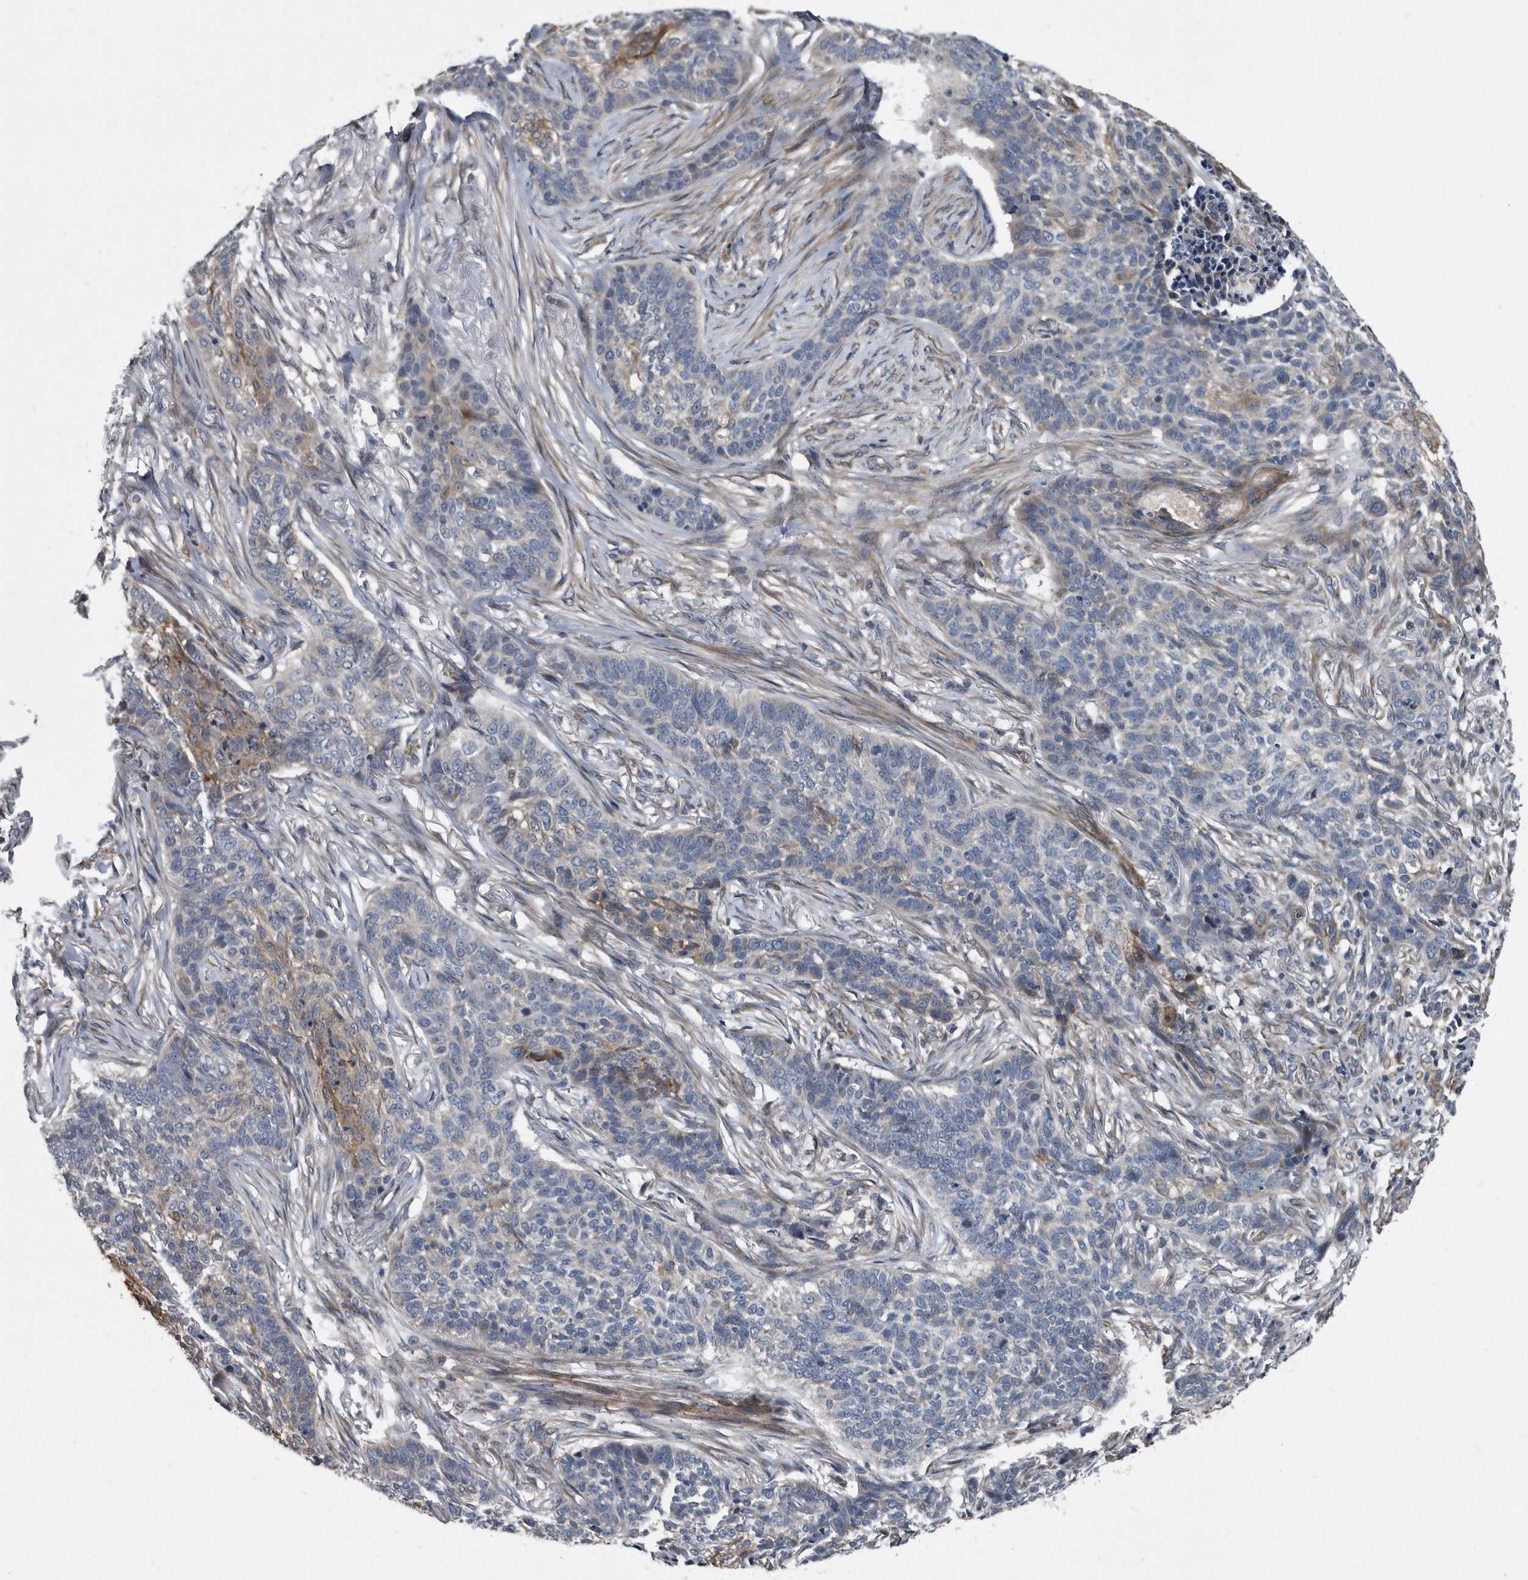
{"staining": {"intensity": "negative", "quantity": "none", "location": "none"}, "tissue": "skin cancer", "cell_type": "Tumor cells", "image_type": "cancer", "snomed": [{"axis": "morphology", "description": "Basal cell carcinoma"}, {"axis": "topography", "description": "Skin"}], "caption": "Skin cancer (basal cell carcinoma) was stained to show a protein in brown. There is no significant staining in tumor cells. Brightfield microscopy of immunohistochemistry stained with DAB (brown) and hematoxylin (blue), captured at high magnification.", "gene": "ARMCX1", "patient": {"sex": "male", "age": 85}}